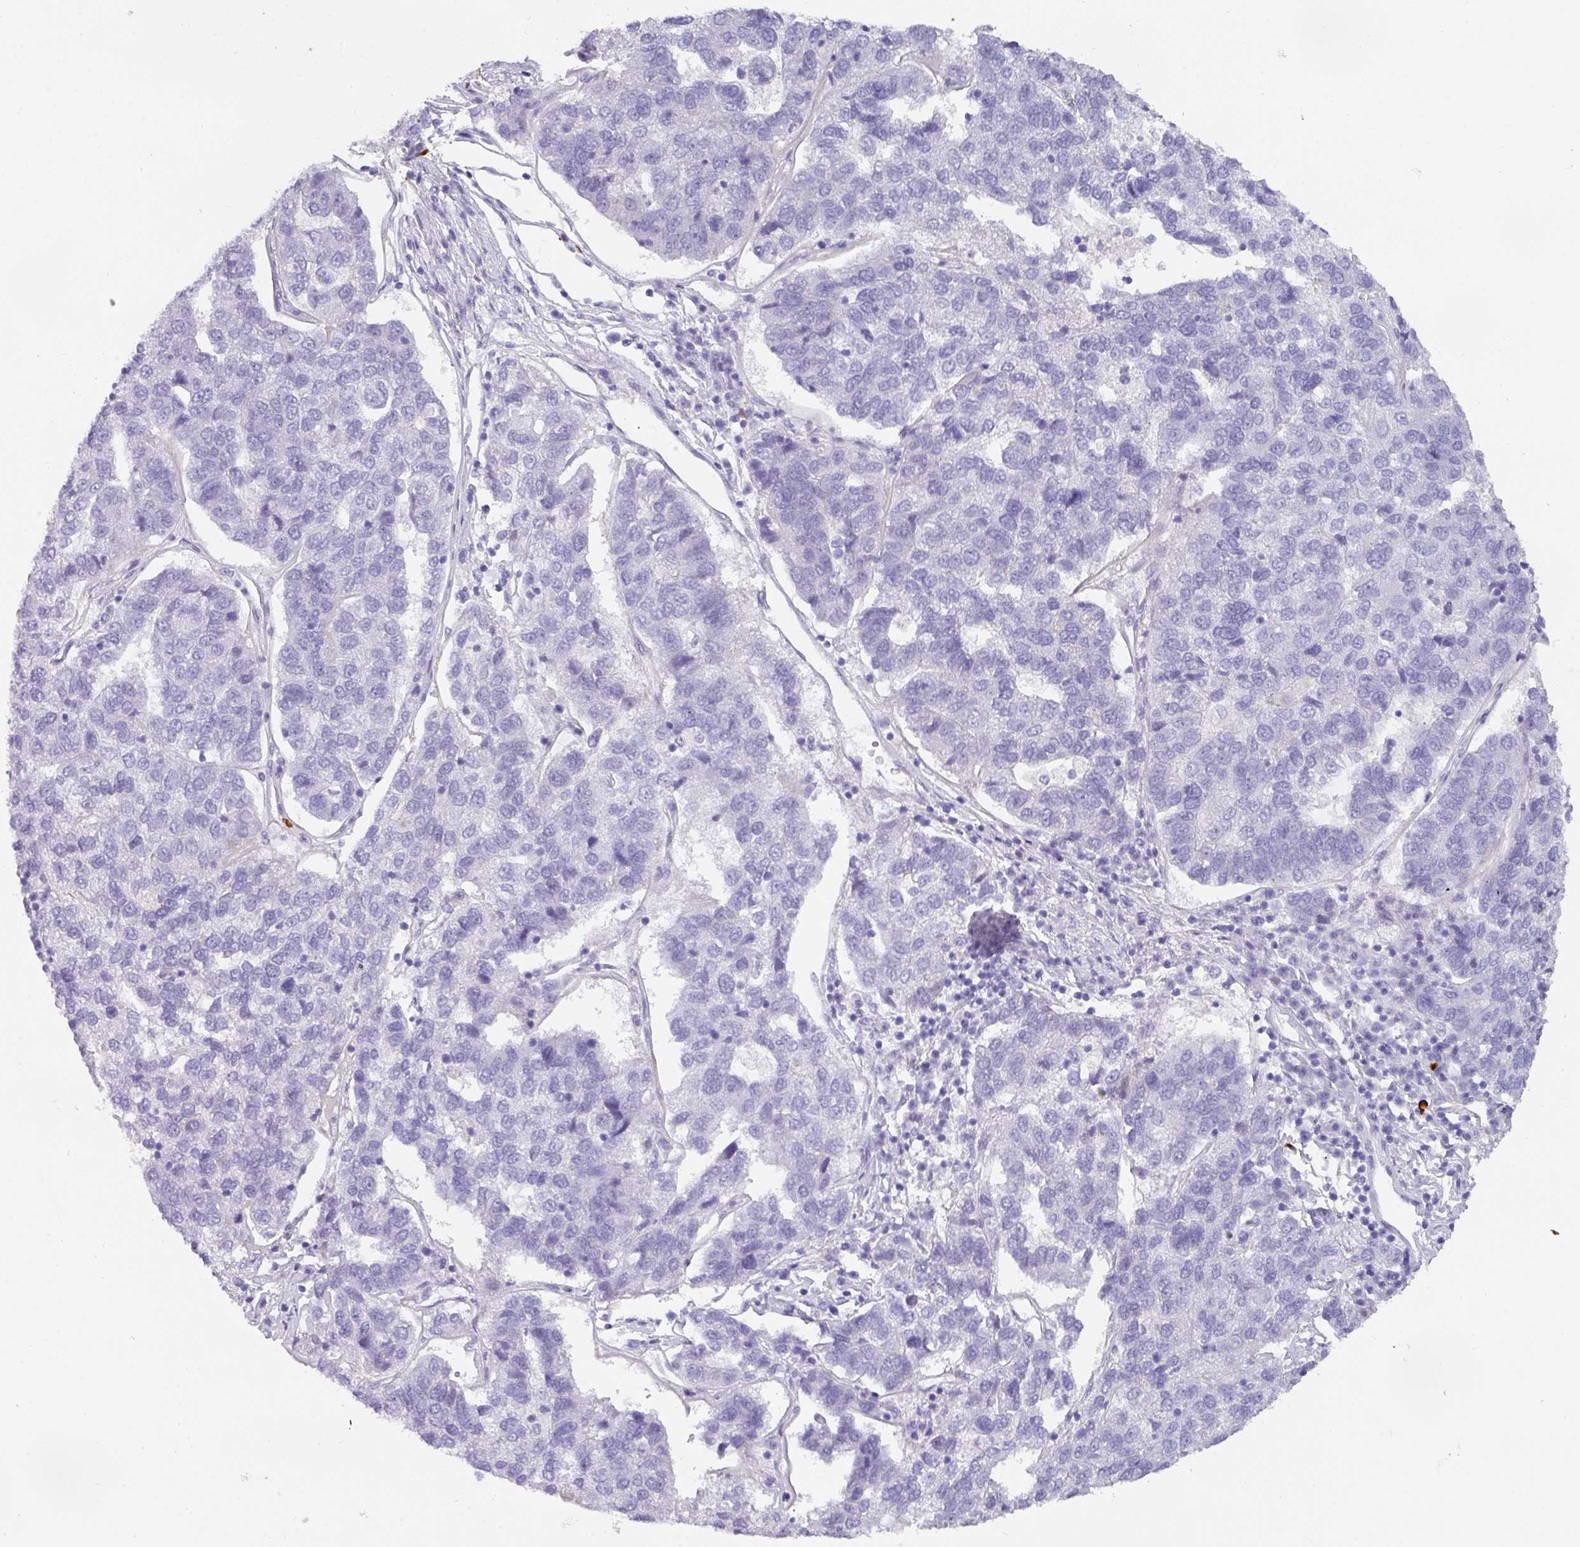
{"staining": {"intensity": "negative", "quantity": "none", "location": "none"}, "tissue": "pancreatic cancer", "cell_type": "Tumor cells", "image_type": "cancer", "snomed": [{"axis": "morphology", "description": "Adenocarcinoma, NOS"}, {"axis": "topography", "description": "Pancreas"}], "caption": "Adenocarcinoma (pancreatic) stained for a protein using immunohistochemistry reveals no staining tumor cells.", "gene": "ANKRD29", "patient": {"sex": "female", "age": 61}}